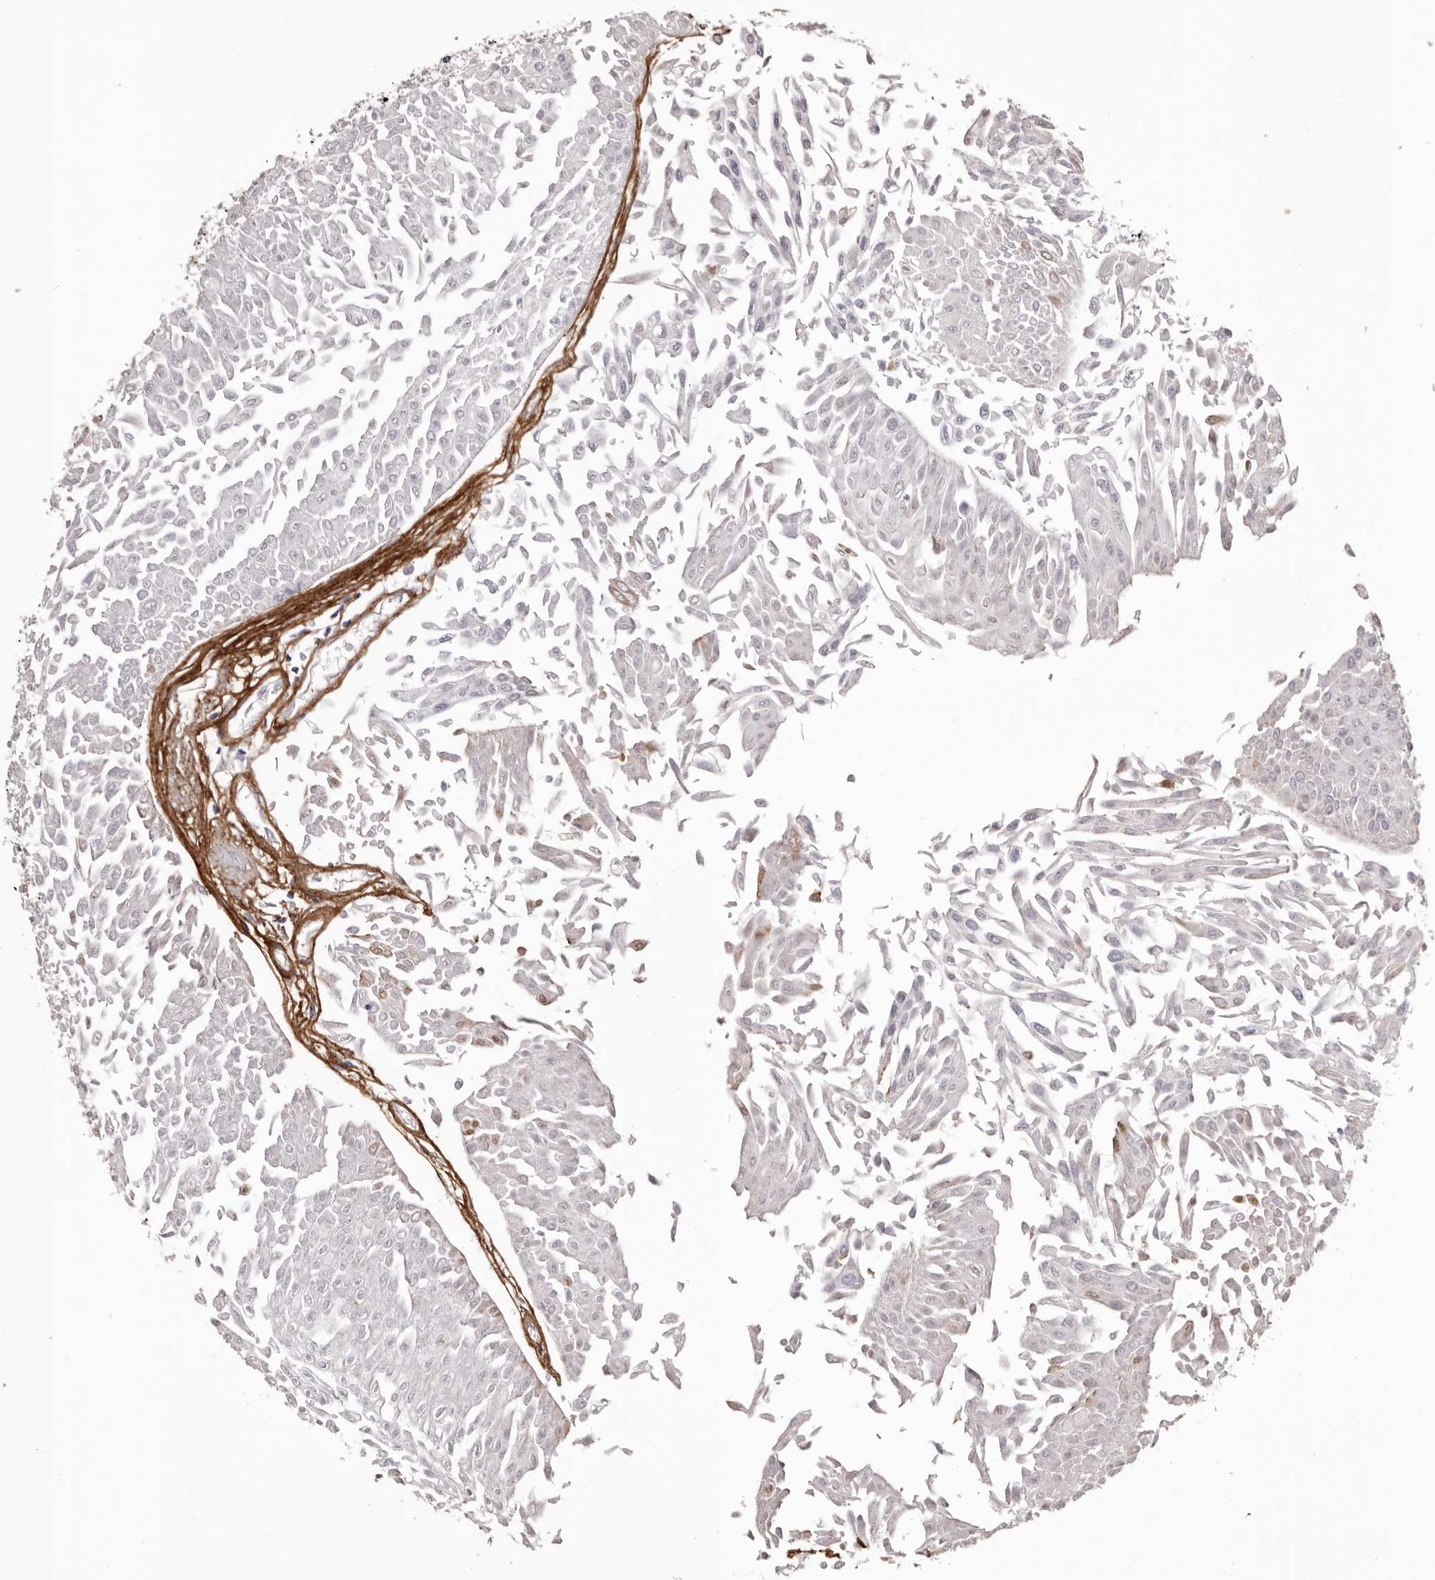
{"staining": {"intensity": "negative", "quantity": "none", "location": "none"}, "tissue": "urothelial cancer", "cell_type": "Tumor cells", "image_type": "cancer", "snomed": [{"axis": "morphology", "description": "Urothelial carcinoma, Low grade"}, {"axis": "topography", "description": "Urinary bladder"}], "caption": "Tumor cells show no significant expression in urothelial cancer. (DAB immunohistochemistry (IHC) visualized using brightfield microscopy, high magnification).", "gene": "COL6A1", "patient": {"sex": "male", "age": 67}}